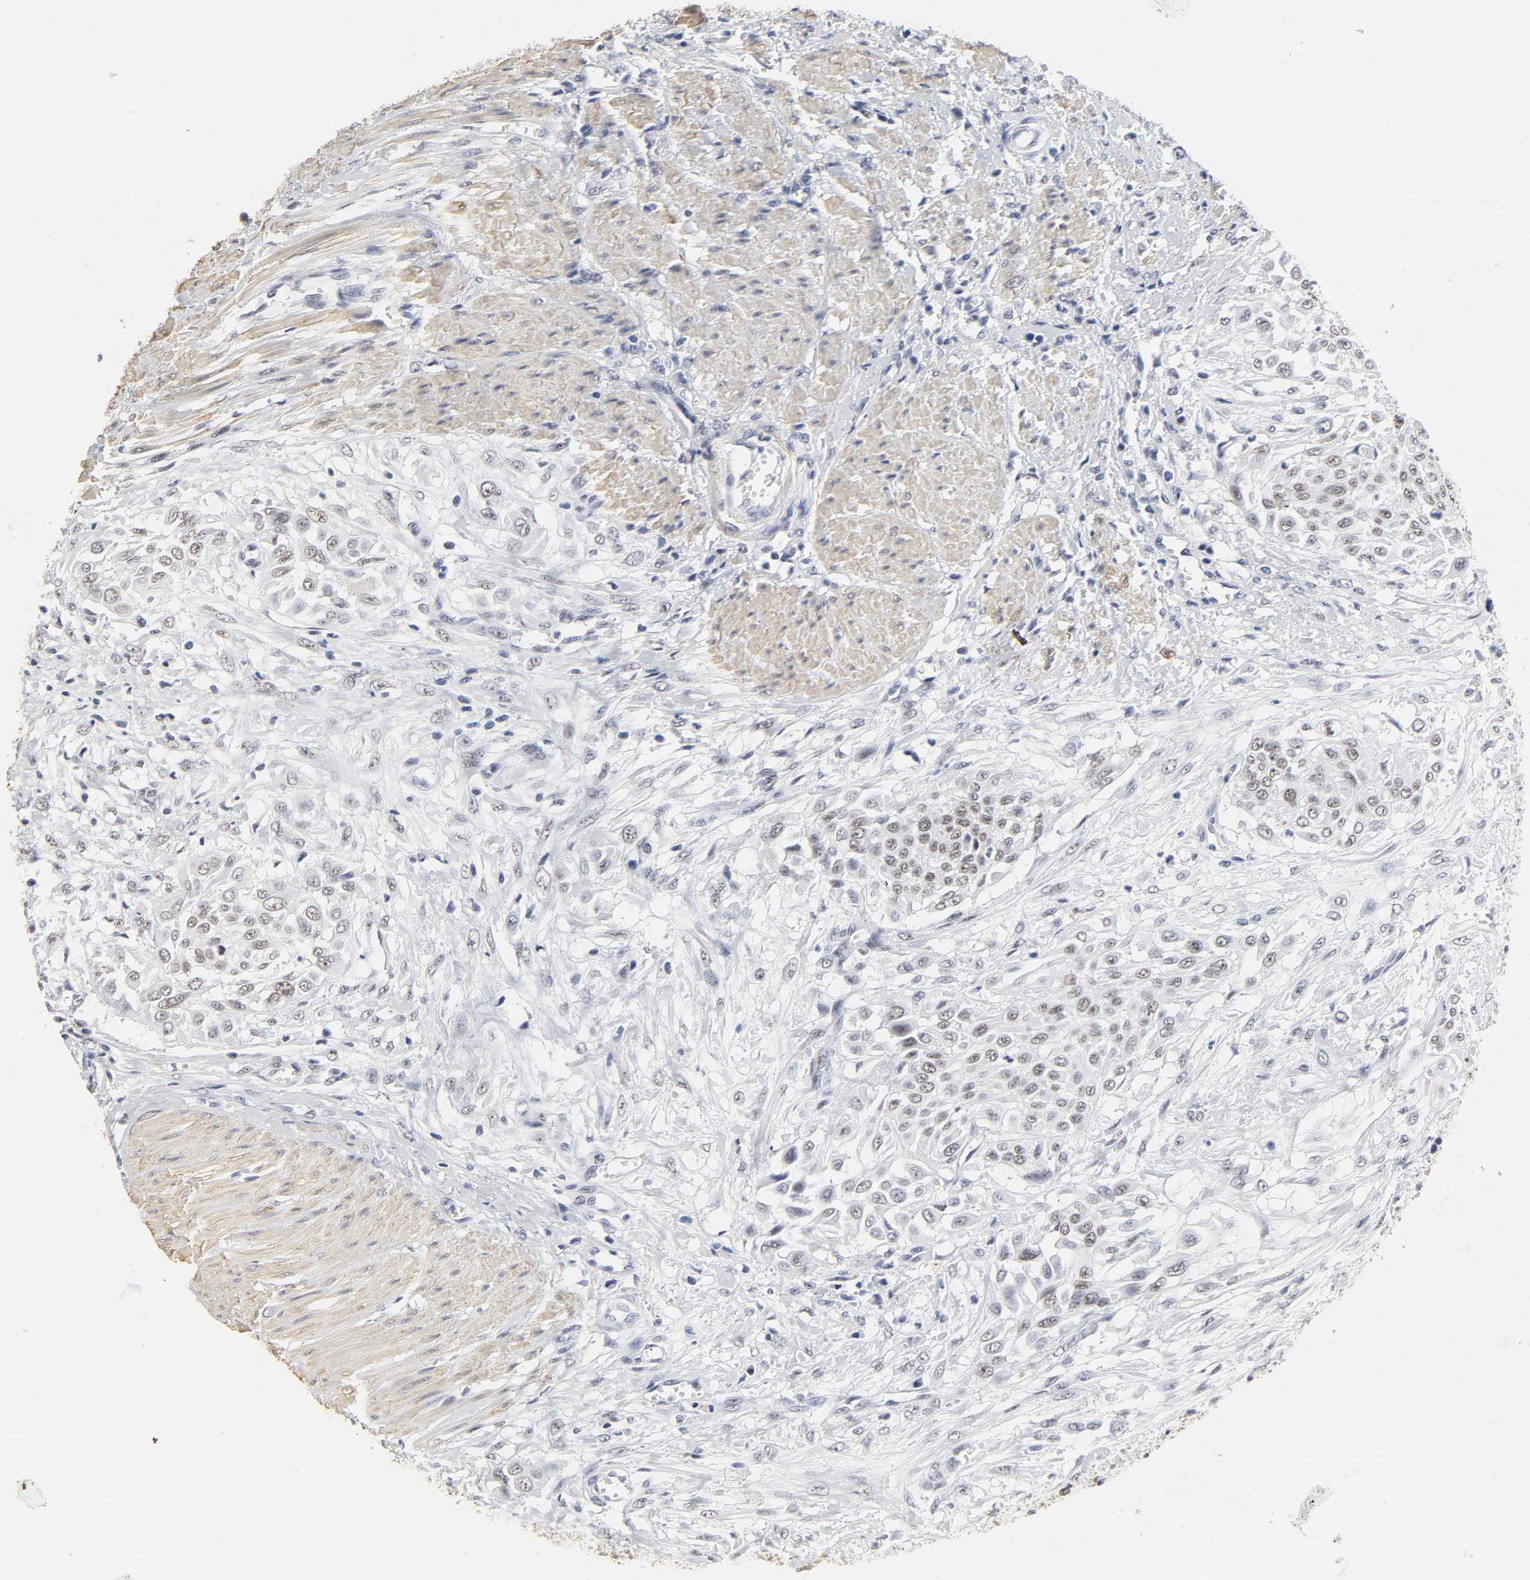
{"staining": {"intensity": "weak", "quantity": "25%-75%", "location": "nuclear"}, "tissue": "urothelial cancer", "cell_type": "Tumor cells", "image_type": "cancer", "snomed": [{"axis": "morphology", "description": "Urothelial carcinoma, High grade"}, {"axis": "topography", "description": "Urinary bladder"}], "caption": "An image of urothelial cancer stained for a protein reveals weak nuclear brown staining in tumor cells. (DAB IHC, brown staining for protein, blue staining for nuclei).", "gene": "GRHL2", "patient": {"sex": "male", "age": 57}}